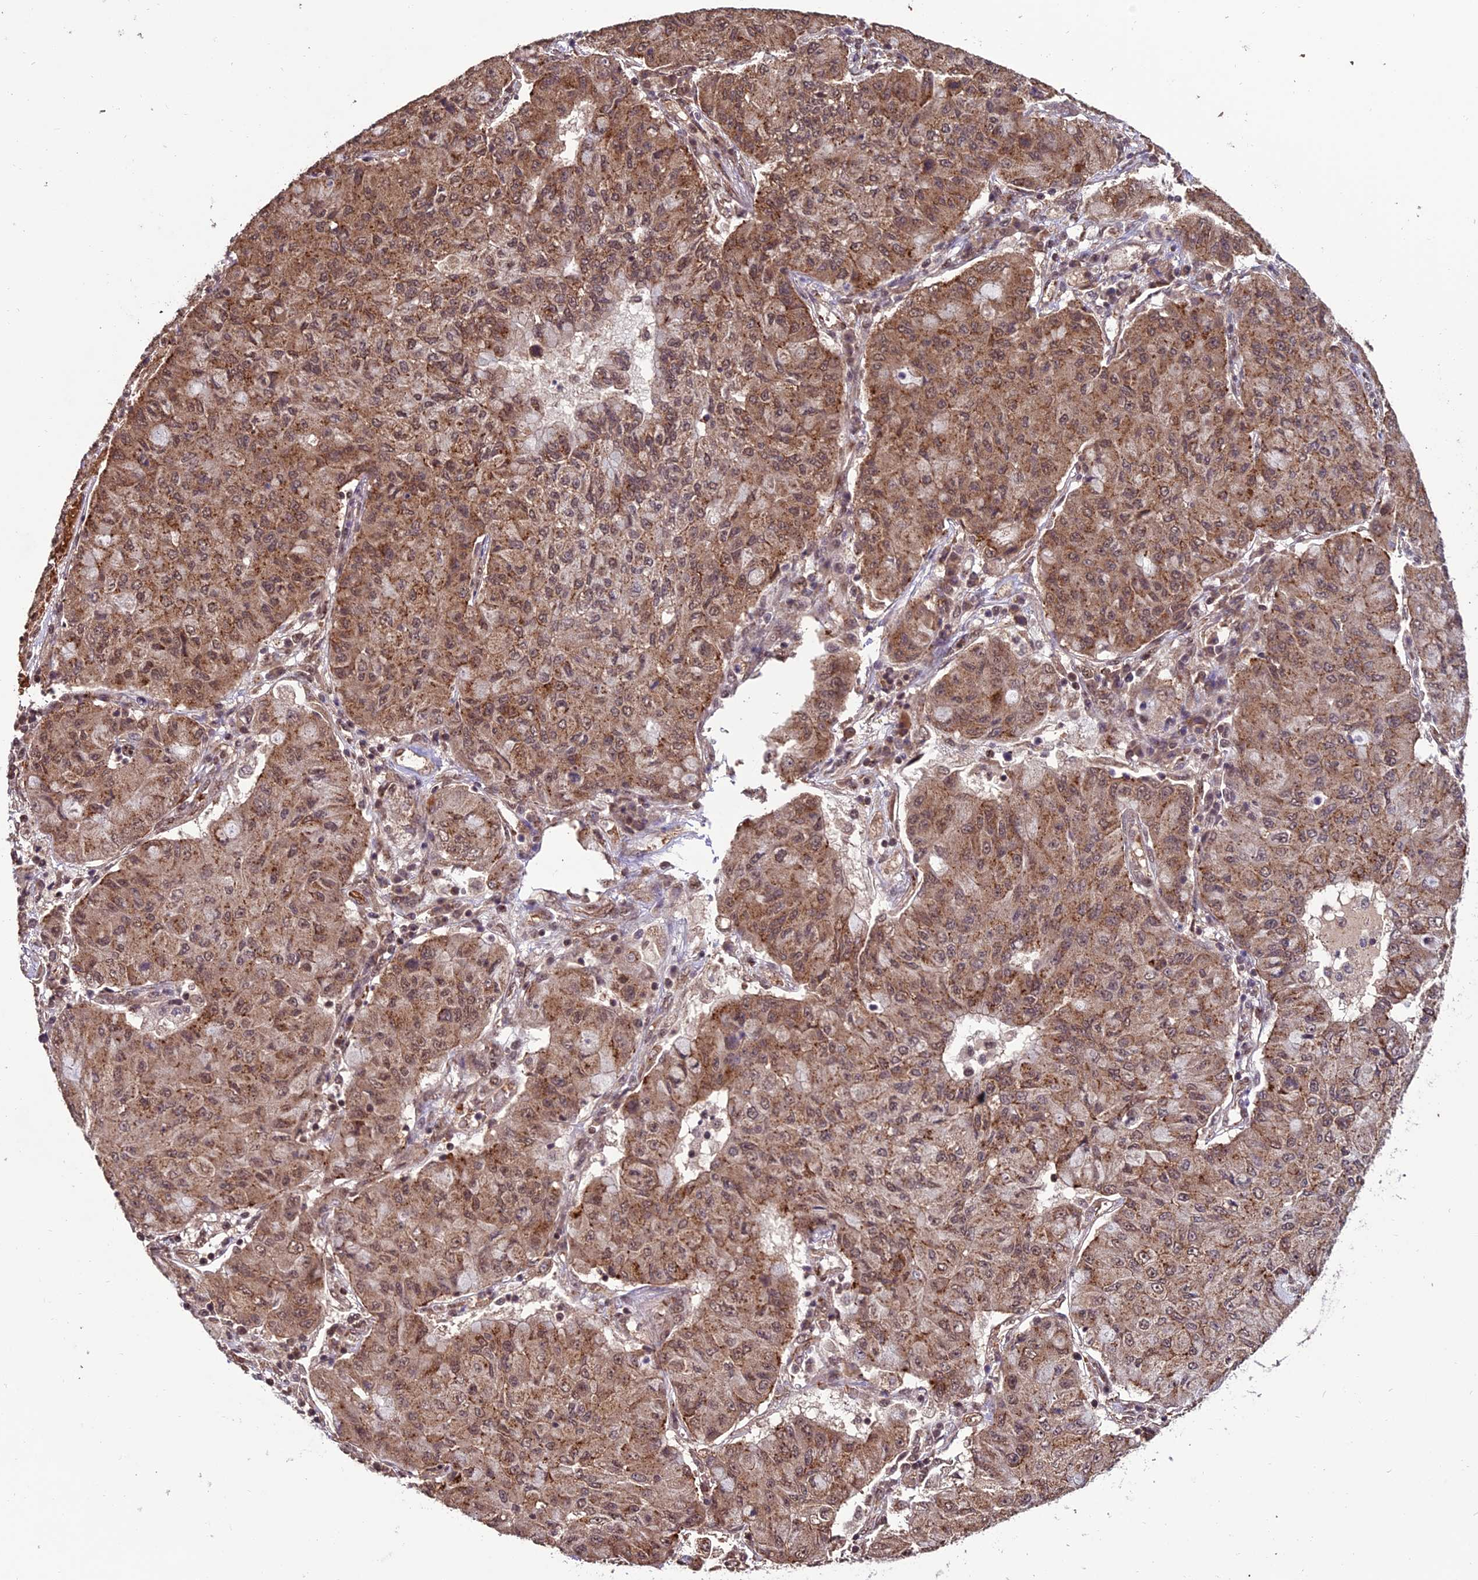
{"staining": {"intensity": "moderate", "quantity": ">75%", "location": "cytoplasmic/membranous,nuclear"}, "tissue": "lung cancer", "cell_type": "Tumor cells", "image_type": "cancer", "snomed": [{"axis": "morphology", "description": "Squamous cell carcinoma, NOS"}, {"axis": "topography", "description": "Lung"}], "caption": "Protein analysis of lung squamous cell carcinoma tissue reveals moderate cytoplasmic/membranous and nuclear positivity in about >75% of tumor cells.", "gene": "CABIN1", "patient": {"sex": "male", "age": 74}}